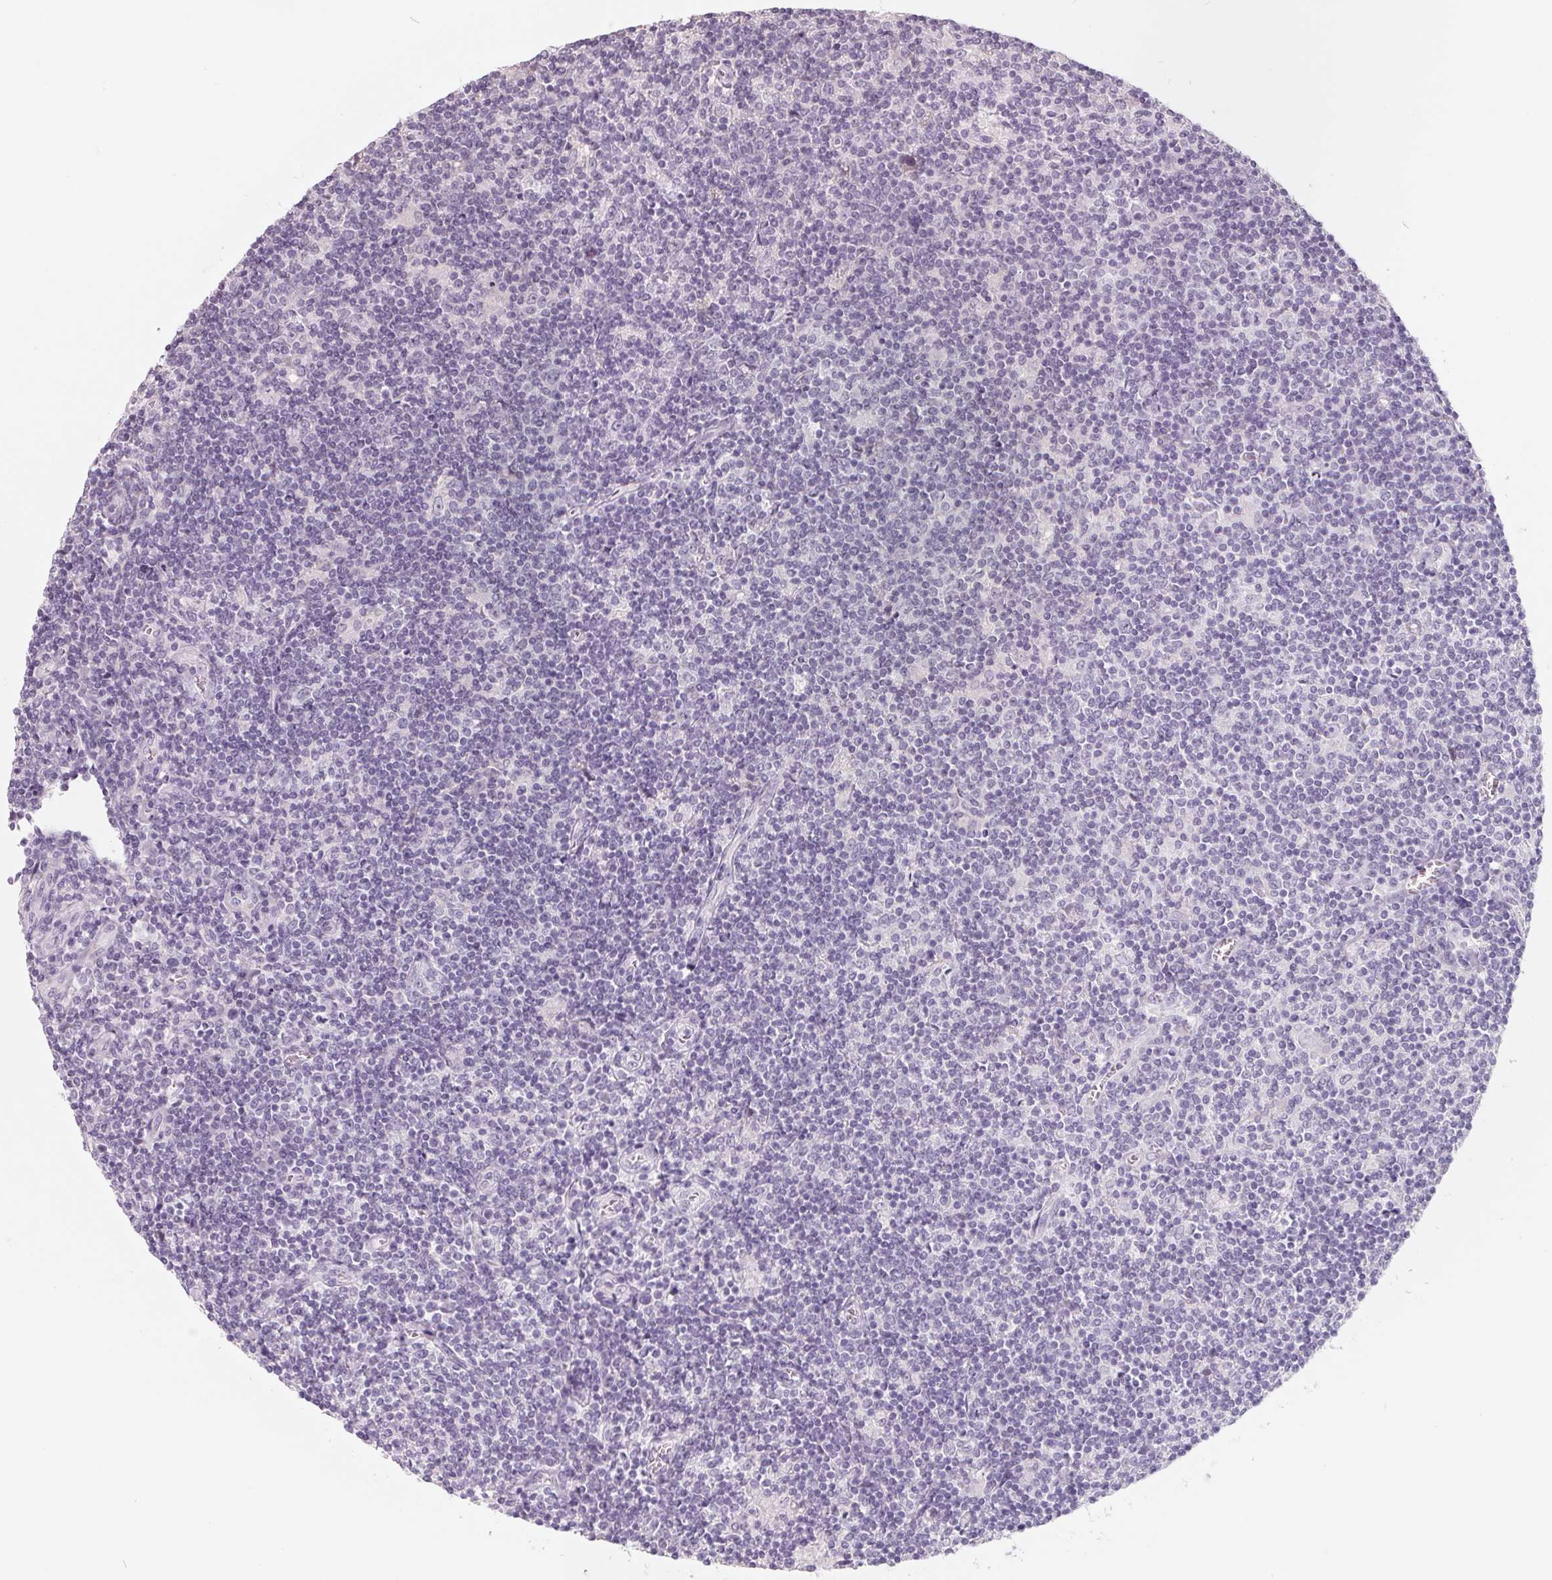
{"staining": {"intensity": "negative", "quantity": "none", "location": "none"}, "tissue": "lymphoma", "cell_type": "Tumor cells", "image_type": "cancer", "snomed": [{"axis": "morphology", "description": "Hodgkin's disease, NOS"}, {"axis": "topography", "description": "Lymph node"}], "caption": "The micrograph displays no significant staining in tumor cells of Hodgkin's disease.", "gene": "FTCD", "patient": {"sex": "male", "age": 40}}